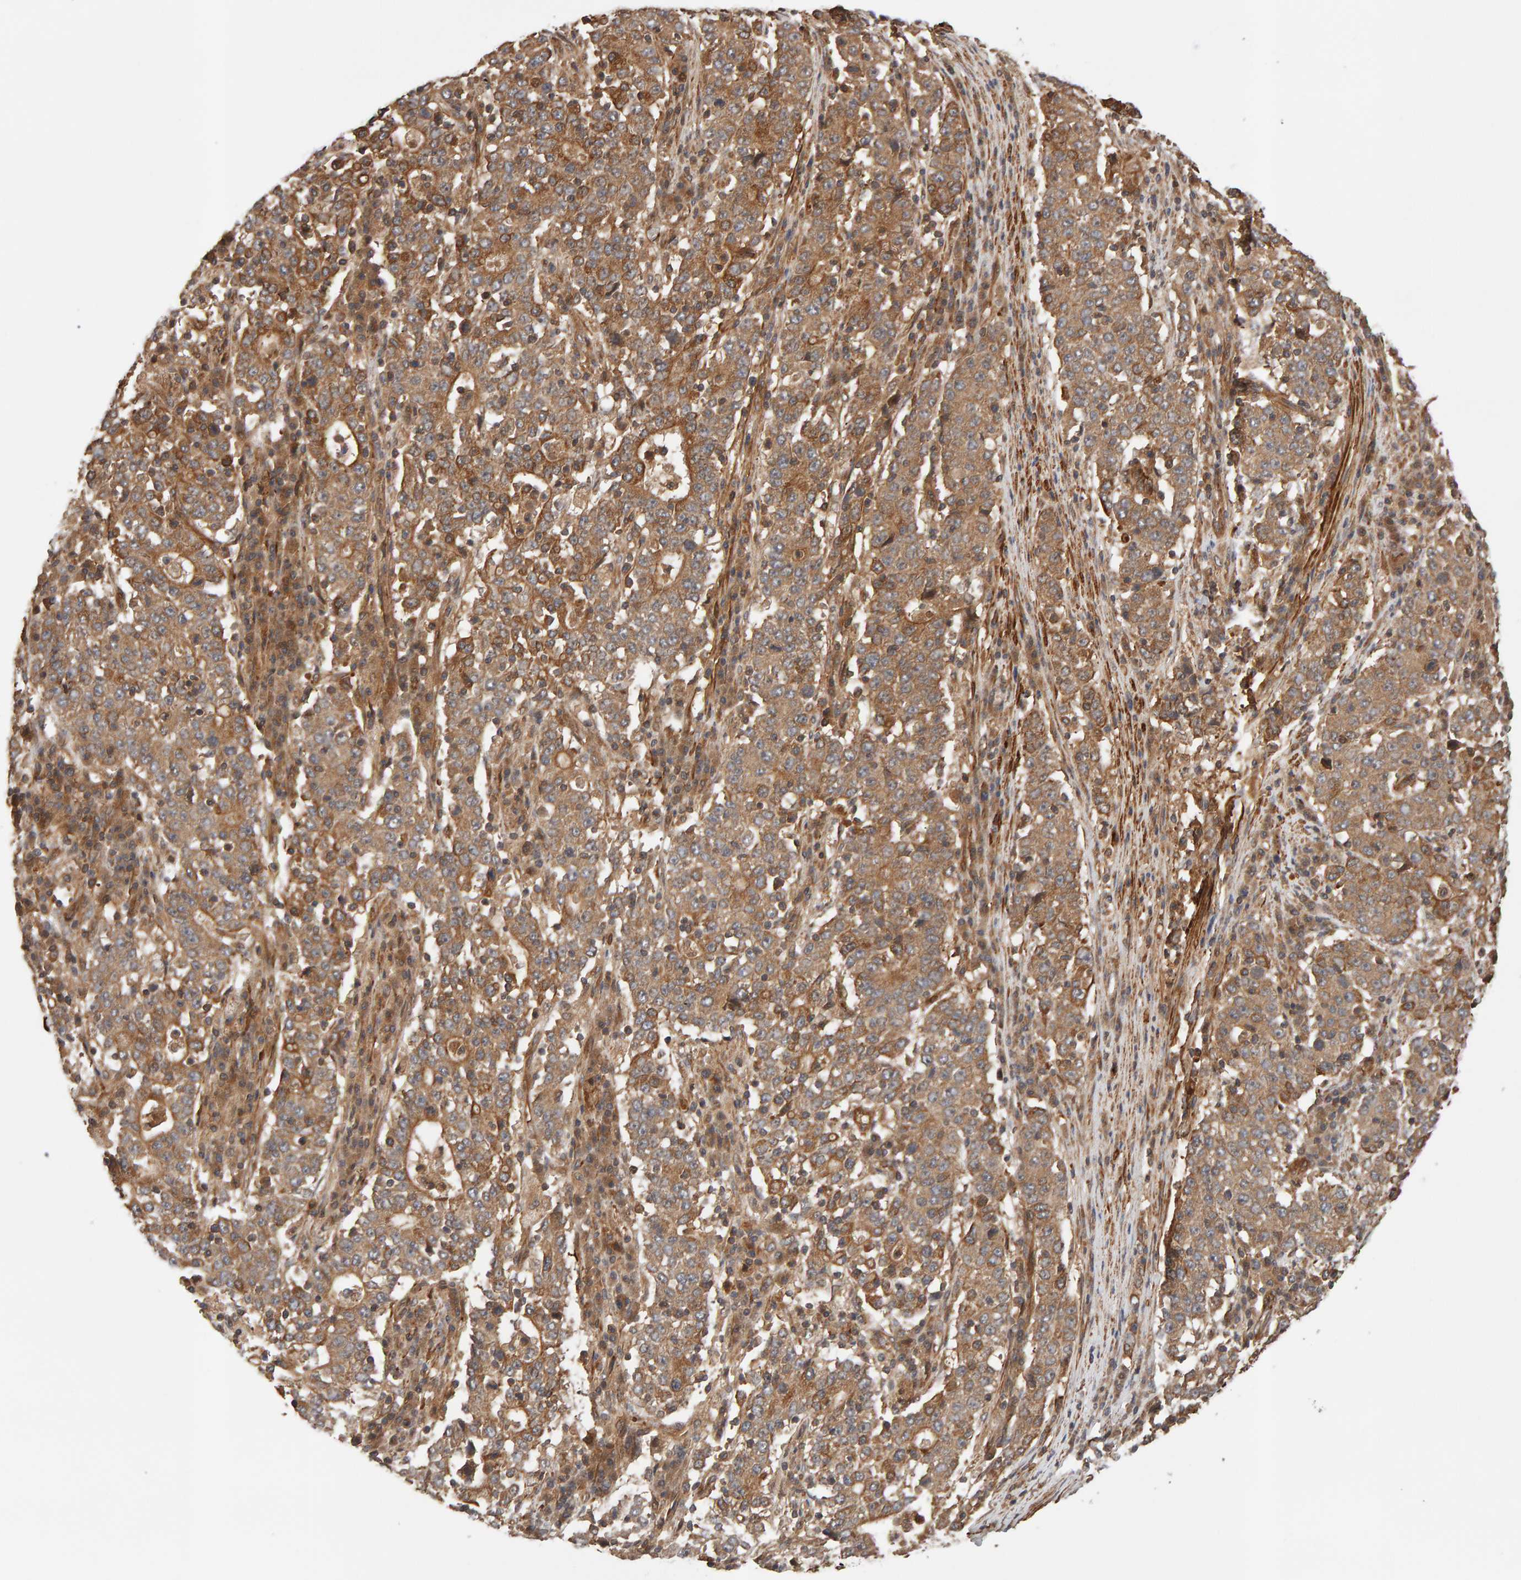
{"staining": {"intensity": "moderate", "quantity": ">75%", "location": "cytoplasmic/membranous"}, "tissue": "stomach cancer", "cell_type": "Tumor cells", "image_type": "cancer", "snomed": [{"axis": "morphology", "description": "Adenocarcinoma, NOS"}, {"axis": "topography", "description": "Stomach"}], "caption": "Brown immunohistochemical staining in stomach cancer (adenocarcinoma) reveals moderate cytoplasmic/membranous positivity in about >75% of tumor cells.", "gene": "SYNRG", "patient": {"sex": "male", "age": 59}}